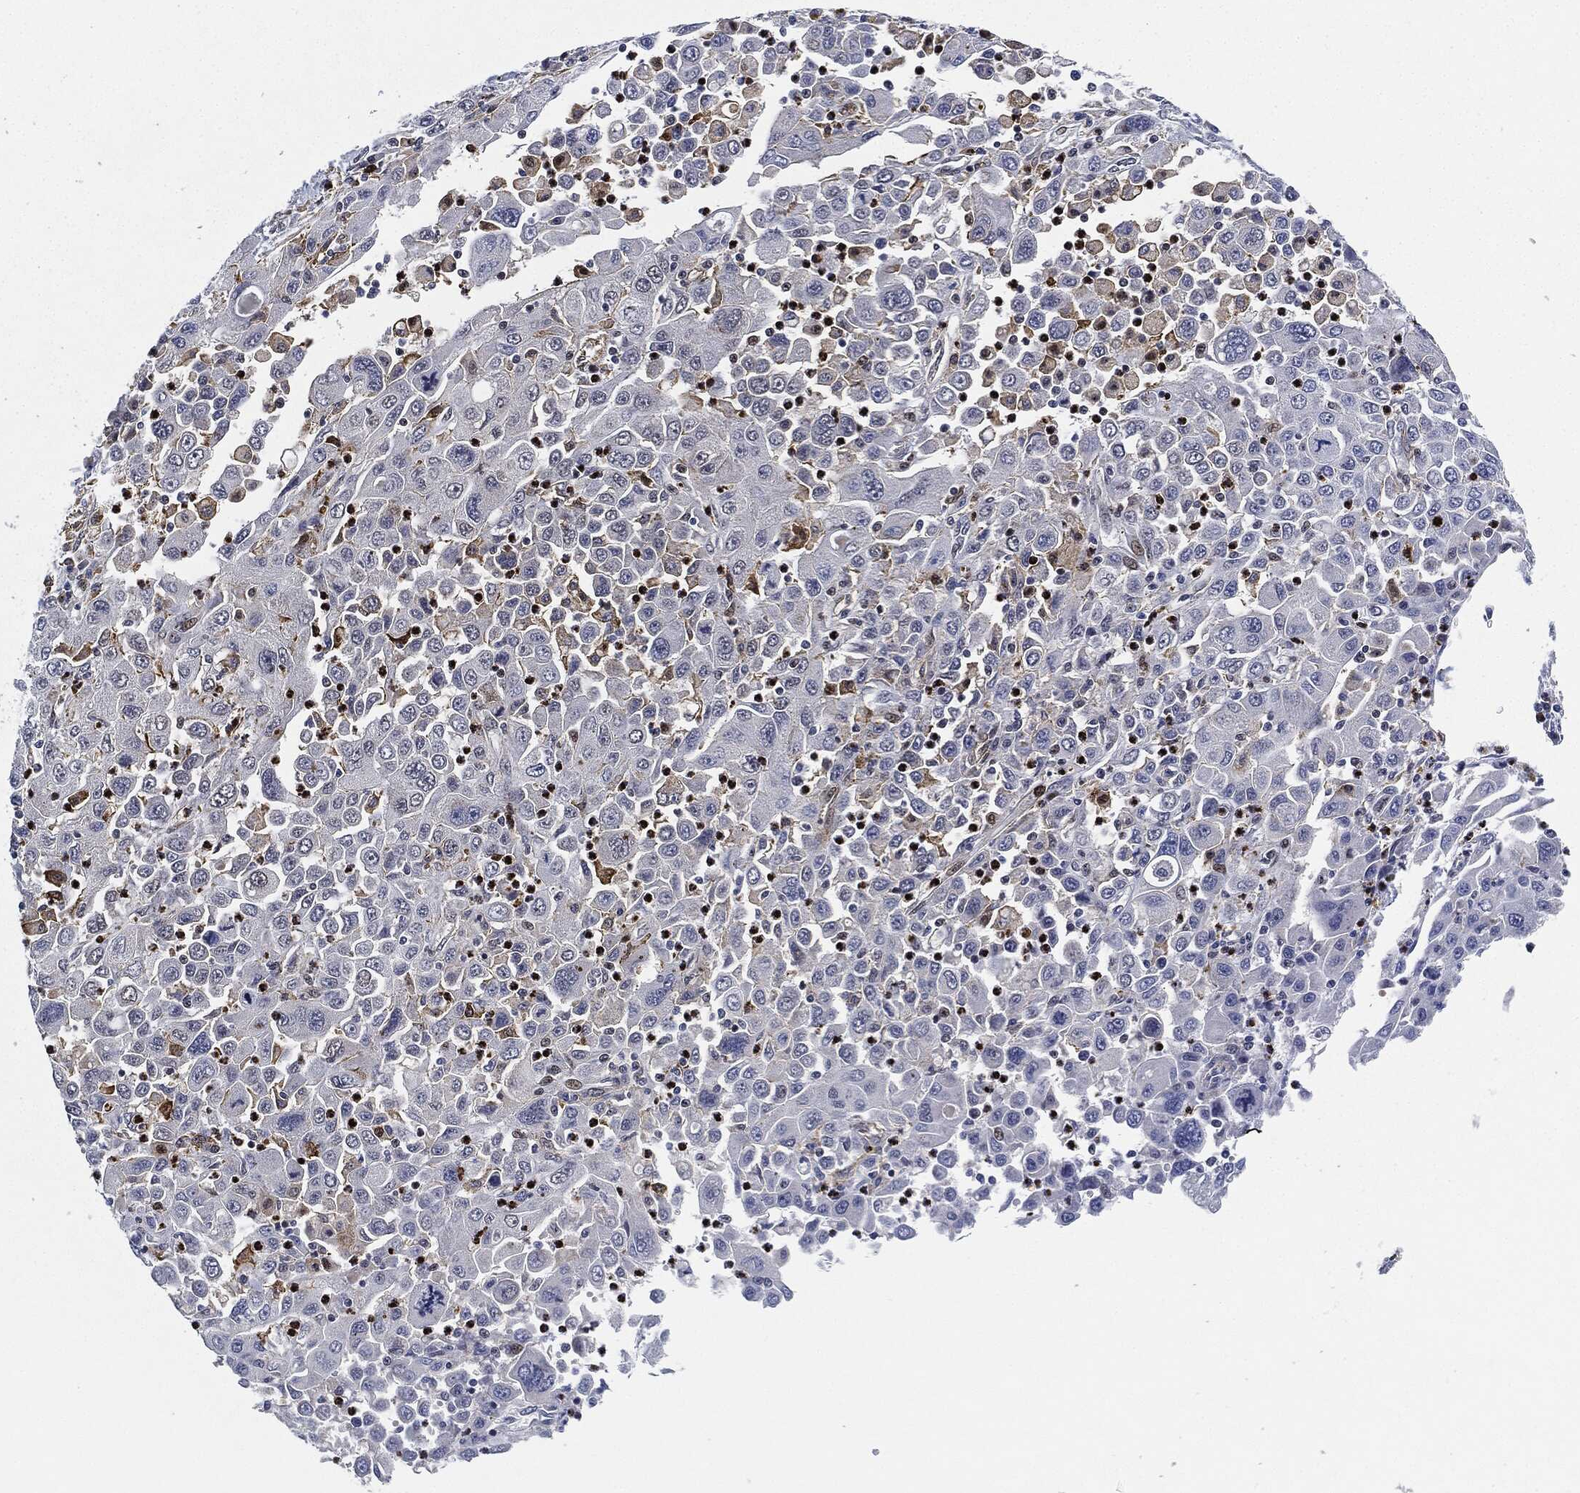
{"staining": {"intensity": "negative", "quantity": "none", "location": "none"}, "tissue": "stomach cancer", "cell_type": "Tumor cells", "image_type": "cancer", "snomed": [{"axis": "morphology", "description": "Adenocarcinoma, NOS"}, {"axis": "topography", "description": "Stomach"}], "caption": "IHC image of human stomach cancer stained for a protein (brown), which shows no positivity in tumor cells. (Stains: DAB IHC with hematoxylin counter stain, Microscopy: brightfield microscopy at high magnification).", "gene": "NANOS3", "patient": {"sex": "male", "age": 56}}